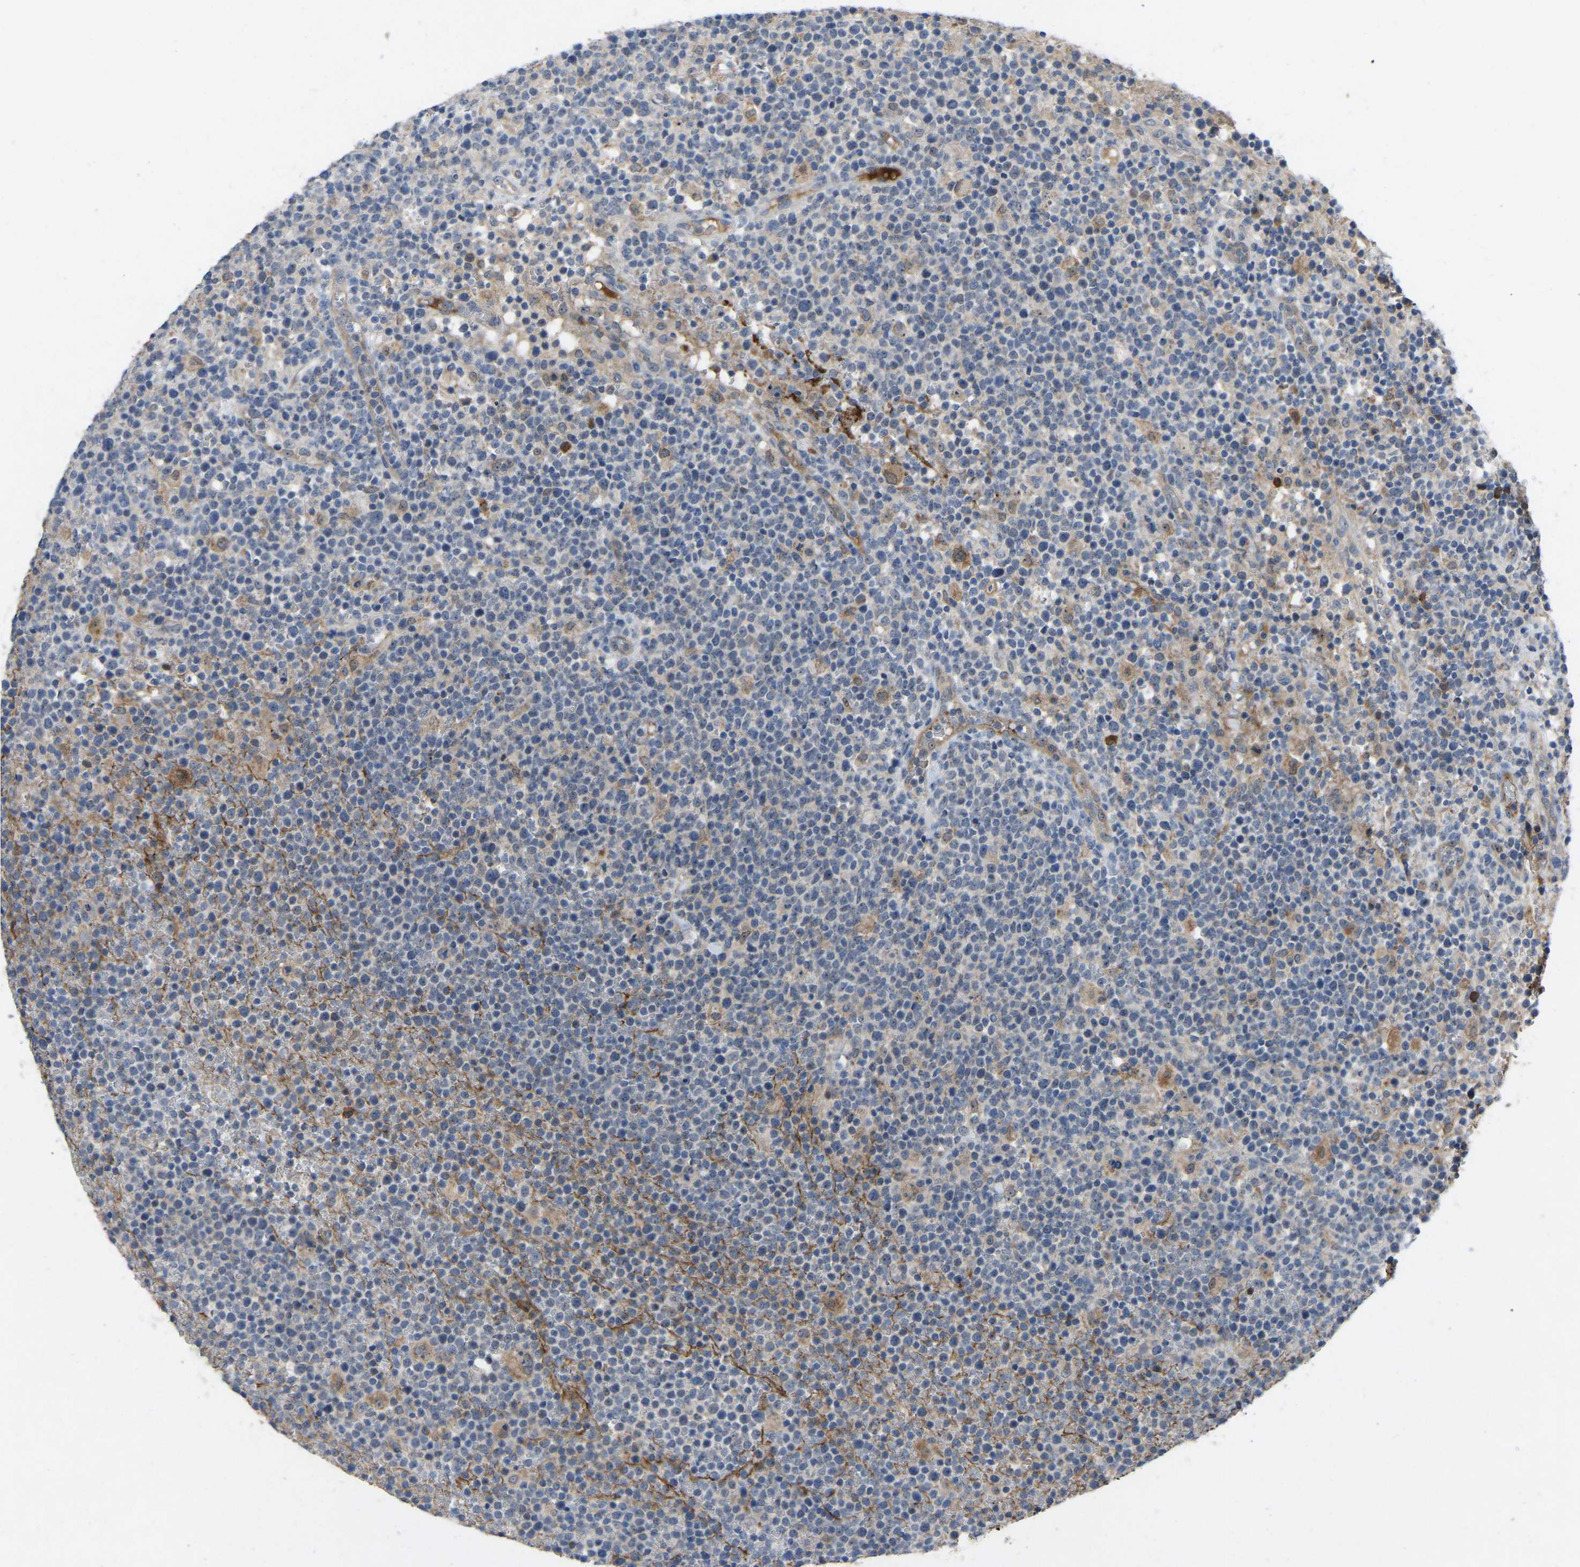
{"staining": {"intensity": "moderate", "quantity": "<25%", "location": "cytoplasmic/membranous"}, "tissue": "lymphoma", "cell_type": "Tumor cells", "image_type": "cancer", "snomed": [{"axis": "morphology", "description": "Malignant lymphoma, non-Hodgkin's type, High grade"}, {"axis": "topography", "description": "Lymph node"}], "caption": "High-power microscopy captured an IHC photomicrograph of lymphoma, revealing moderate cytoplasmic/membranous positivity in about <25% of tumor cells.", "gene": "FHIT", "patient": {"sex": "male", "age": 61}}